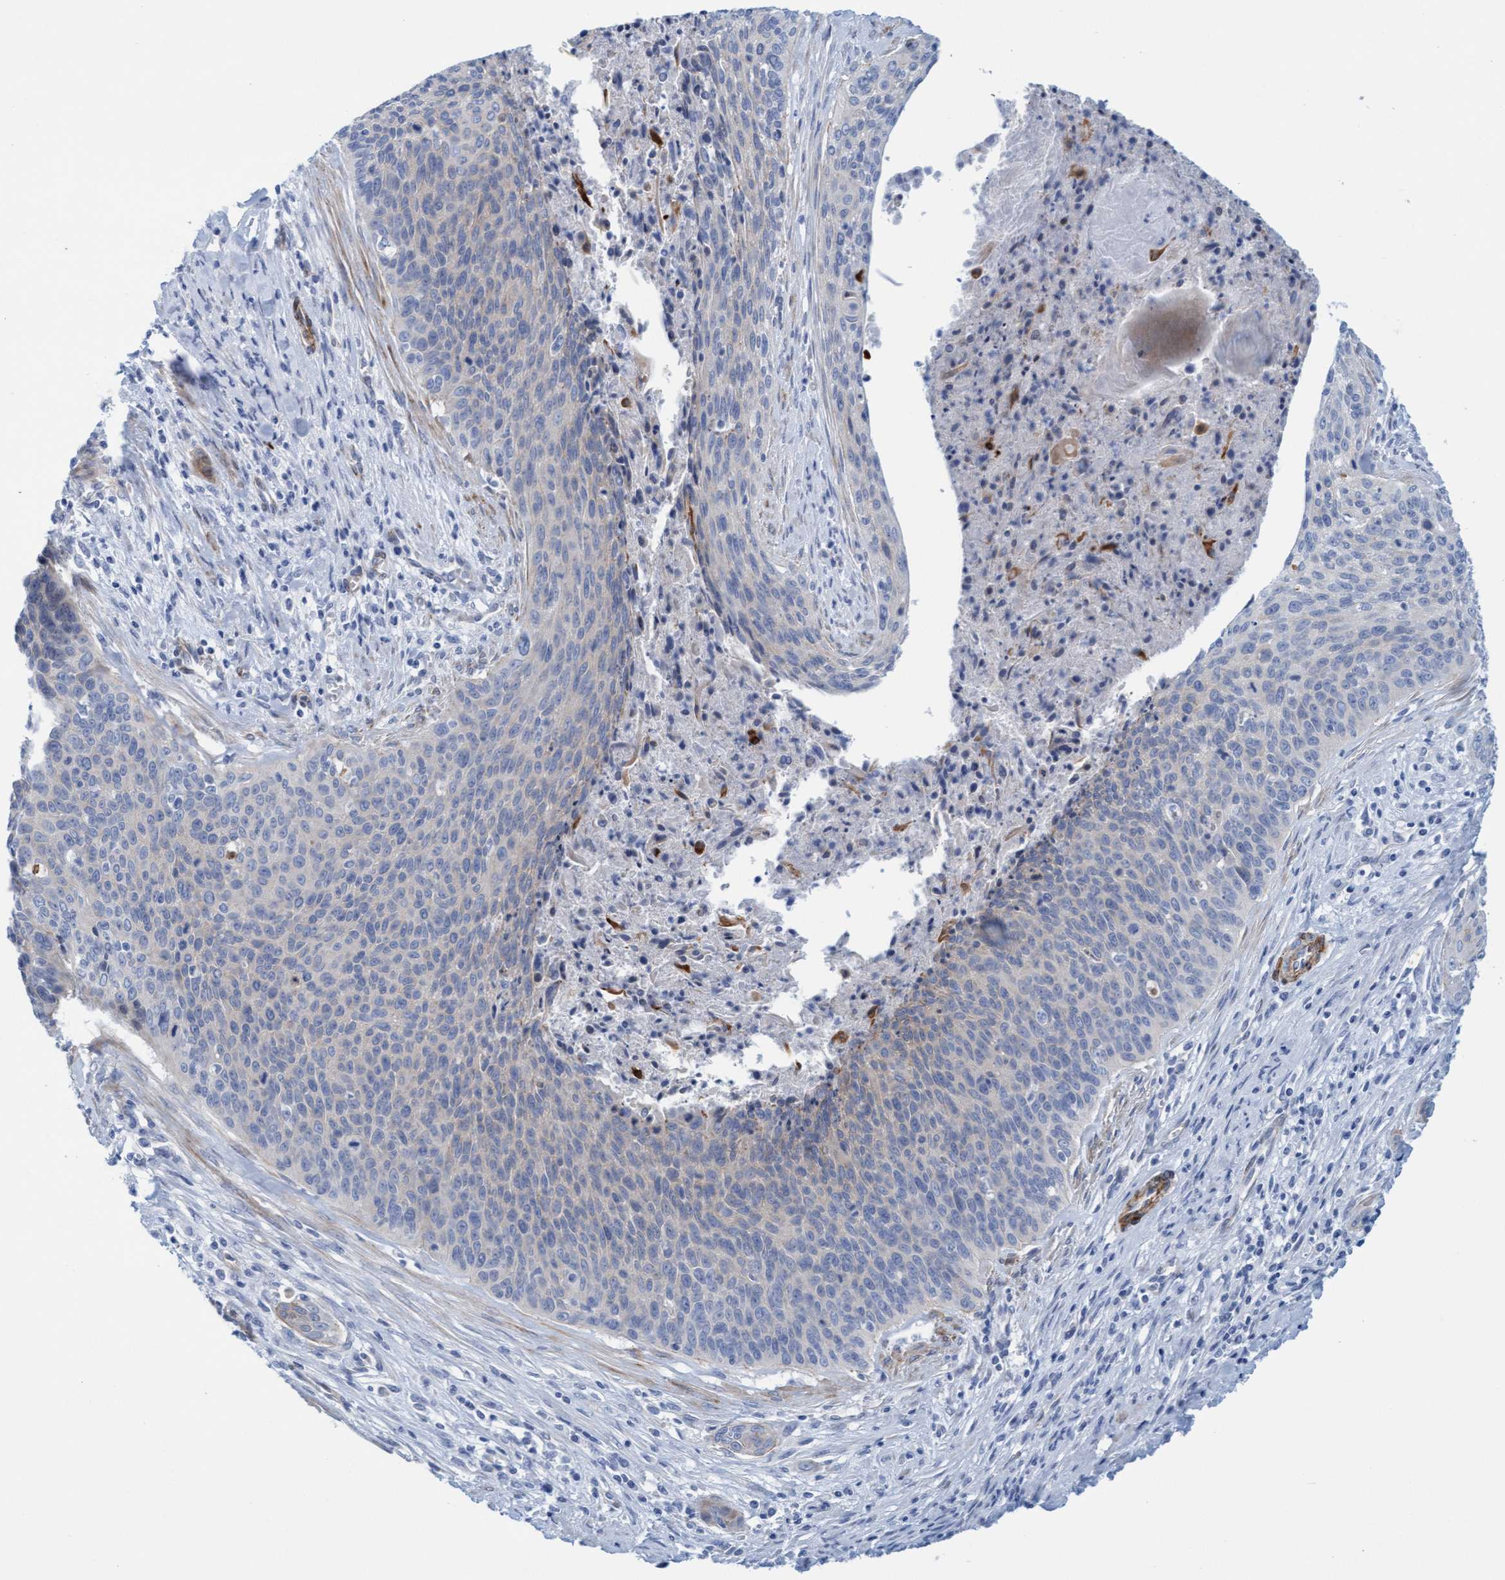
{"staining": {"intensity": "negative", "quantity": "none", "location": "none"}, "tissue": "cervical cancer", "cell_type": "Tumor cells", "image_type": "cancer", "snomed": [{"axis": "morphology", "description": "Squamous cell carcinoma, NOS"}, {"axis": "topography", "description": "Cervix"}], "caption": "Immunohistochemistry histopathology image of squamous cell carcinoma (cervical) stained for a protein (brown), which demonstrates no staining in tumor cells.", "gene": "MTFR1", "patient": {"sex": "female", "age": 55}}